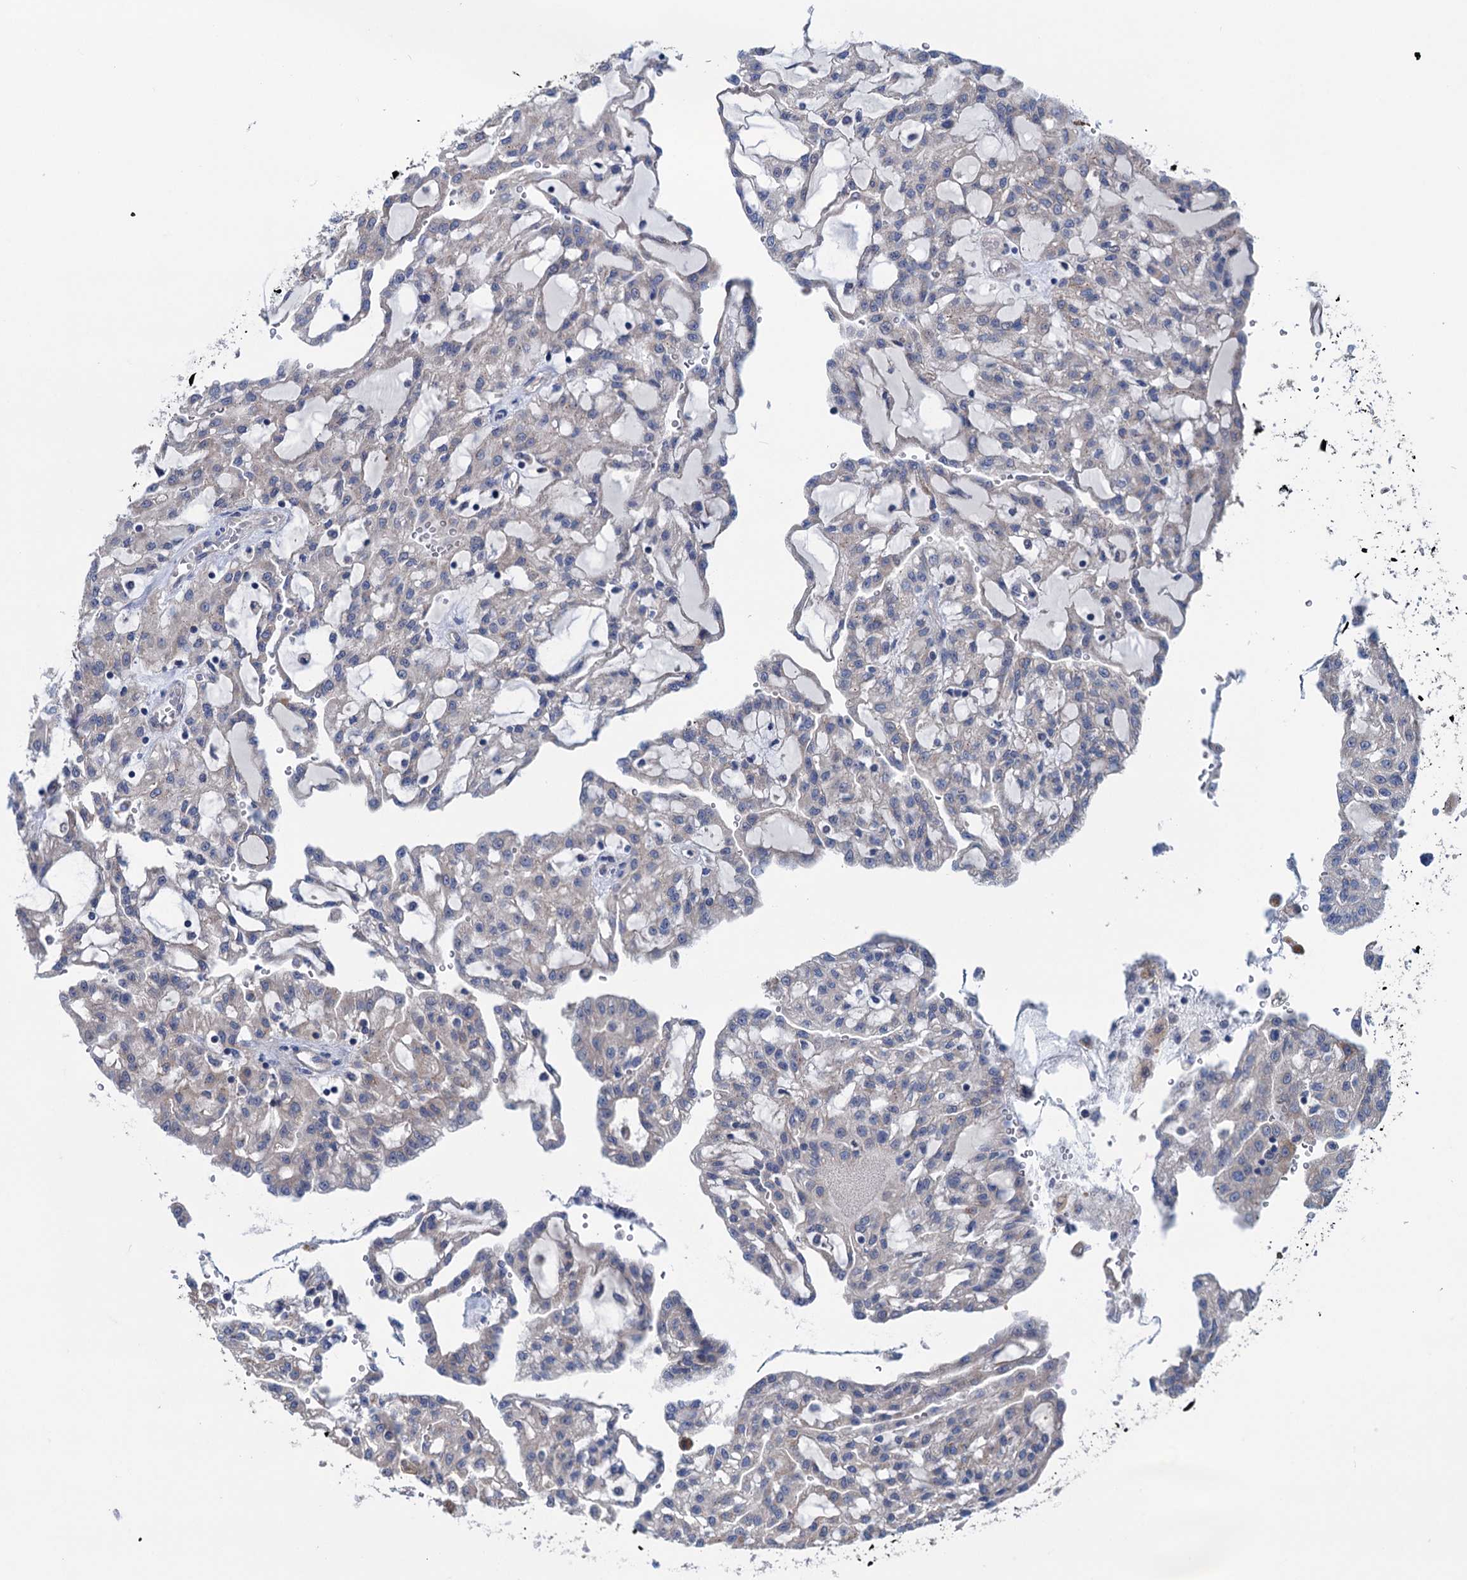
{"staining": {"intensity": "weak", "quantity": "<25%", "location": "cytoplasmic/membranous"}, "tissue": "renal cancer", "cell_type": "Tumor cells", "image_type": "cancer", "snomed": [{"axis": "morphology", "description": "Adenocarcinoma, NOS"}, {"axis": "topography", "description": "Kidney"}], "caption": "Immunohistochemical staining of renal cancer exhibits no significant expression in tumor cells.", "gene": "EYA4", "patient": {"sex": "male", "age": 63}}